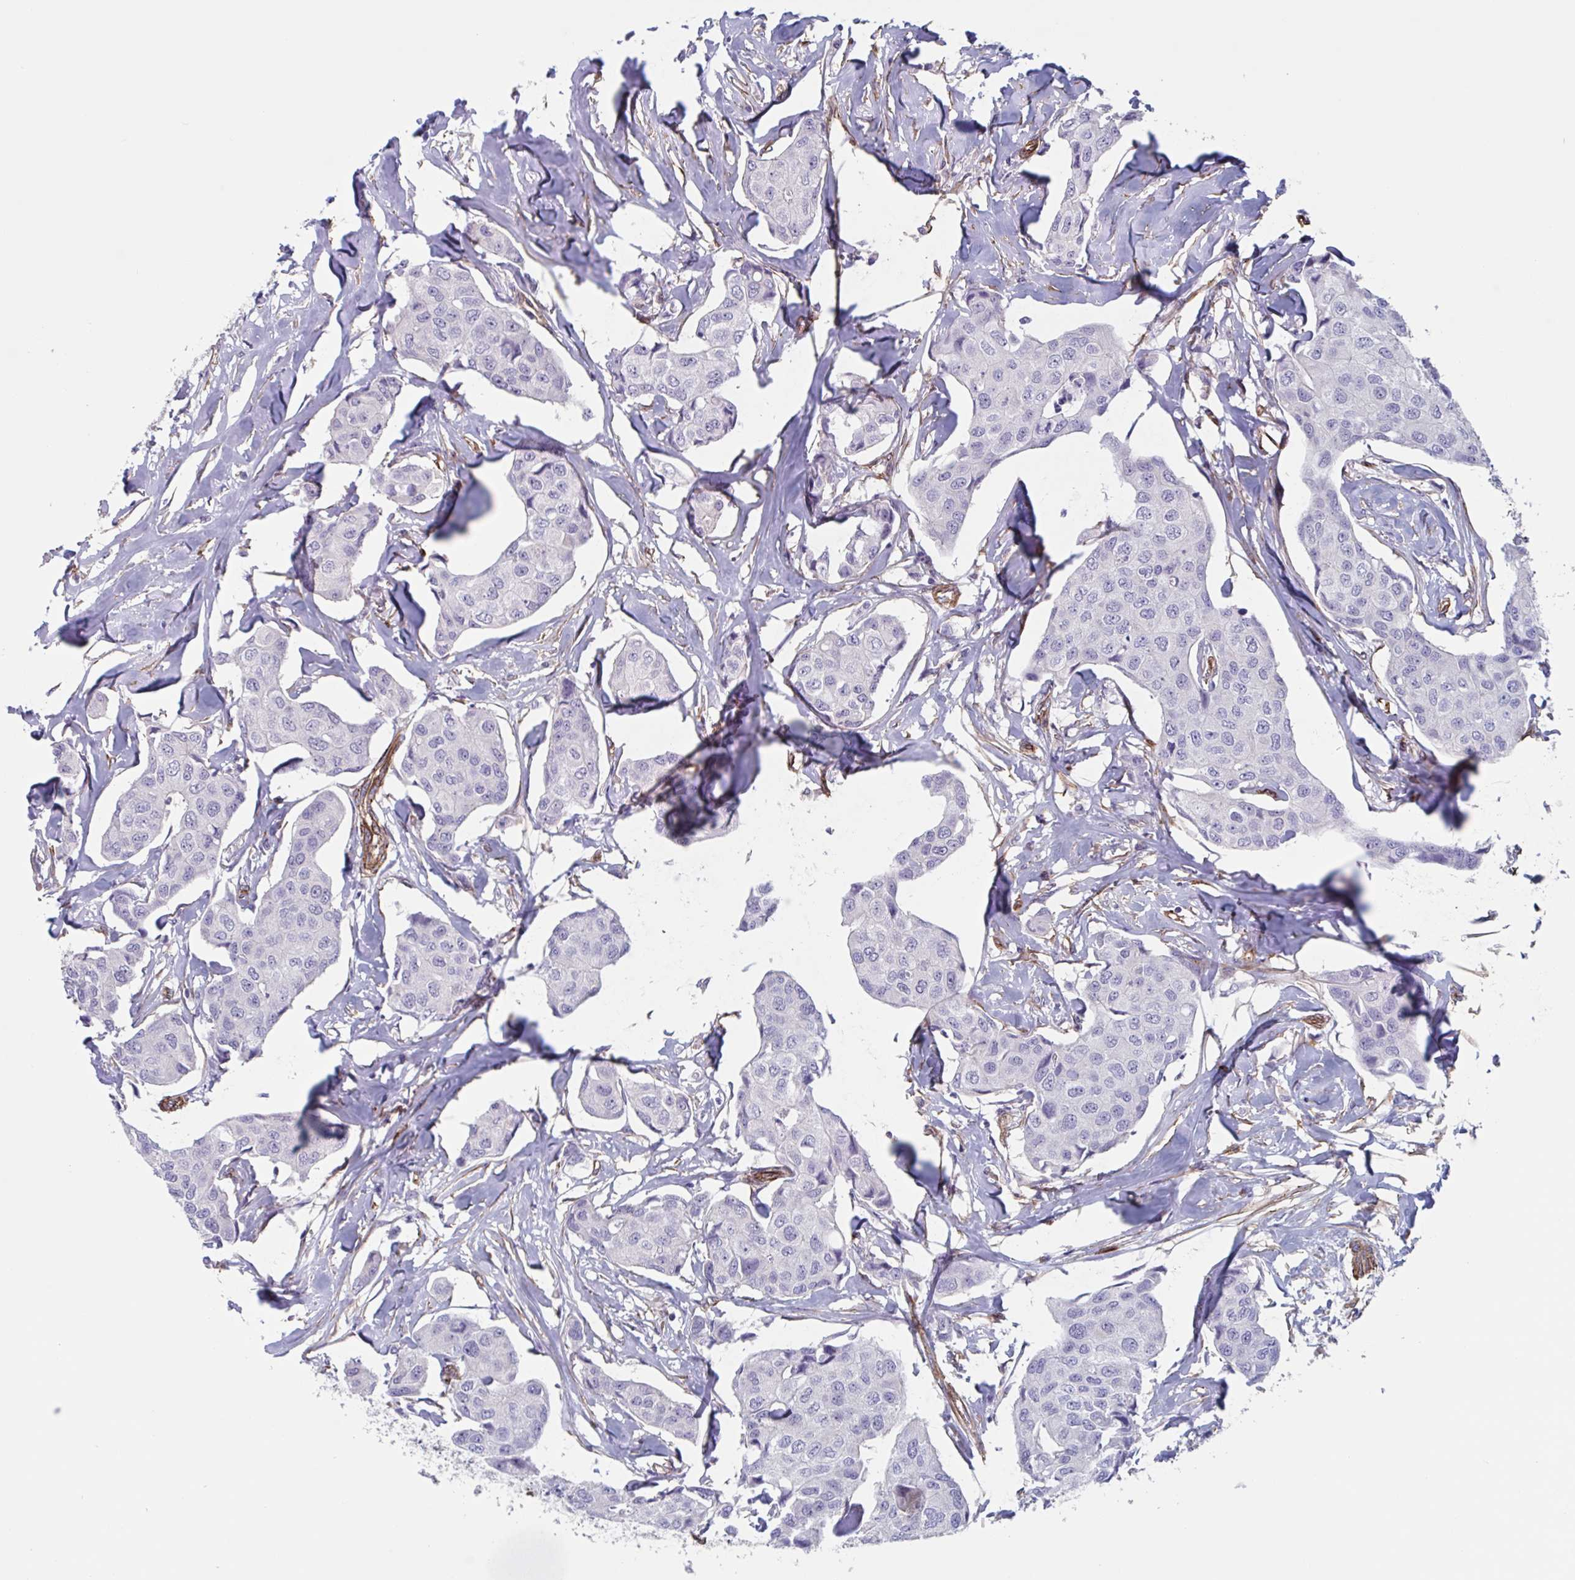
{"staining": {"intensity": "negative", "quantity": "none", "location": "none"}, "tissue": "breast cancer", "cell_type": "Tumor cells", "image_type": "cancer", "snomed": [{"axis": "morphology", "description": "Duct carcinoma"}, {"axis": "topography", "description": "Breast"}, {"axis": "topography", "description": "Lymph node"}], "caption": "A histopathology image of breast cancer (infiltrating ductal carcinoma) stained for a protein displays no brown staining in tumor cells.", "gene": "CITED4", "patient": {"sex": "female", "age": 80}}